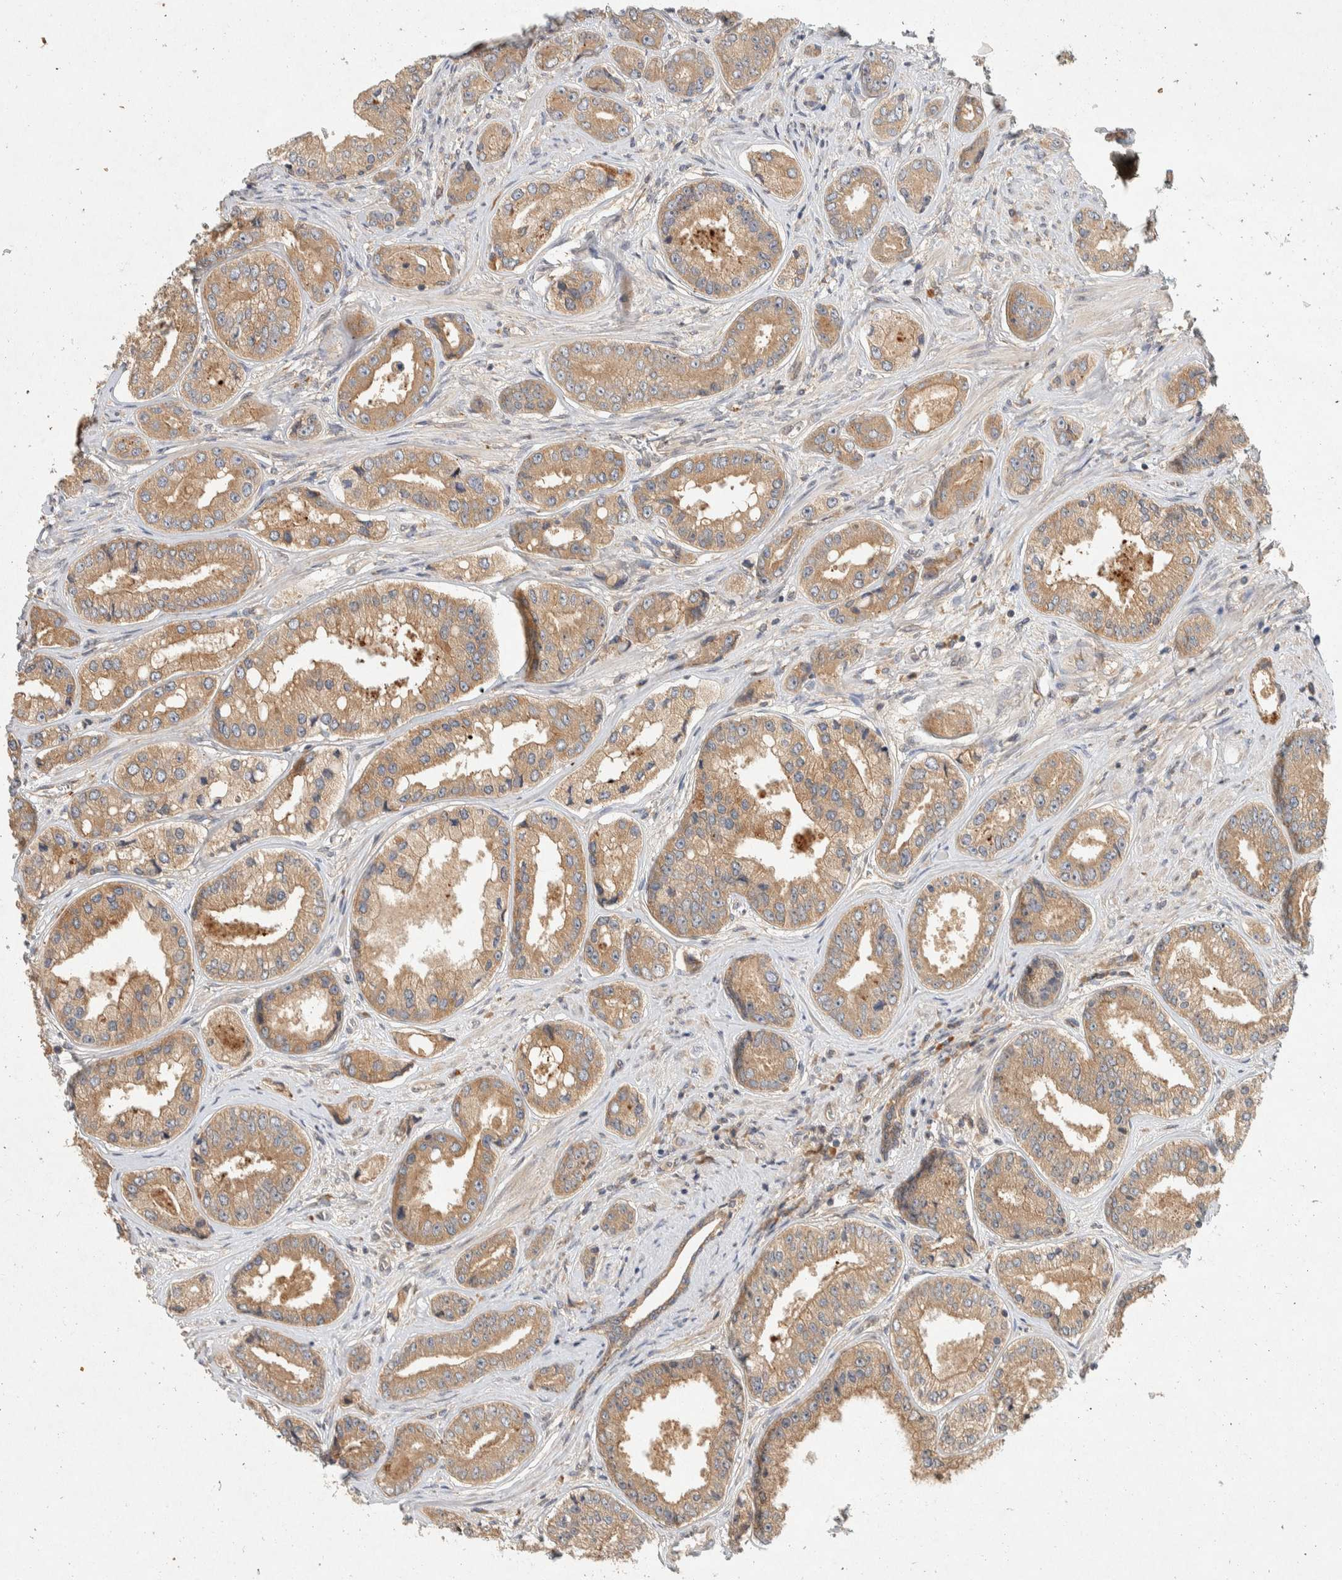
{"staining": {"intensity": "moderate", "quantity": ">75%", "location": "cytoplasmic/membranous"}, "tissue": "prostate cancer", "cell_type": "Tumor cells", "image_type": "cancer", "snomed": [{"axis": "morphology", "description": "Adenocarcinoma, High grade"}, {"axis": "topography", "description": "Prostate"}], "caption": "A medium amount of moderate cytoplasmic/membranous staining is seen in about >75% of tumor cells in prostate cancer (adenocarcinoma (high-grade)) tissue.", "gene": "PXK", "patient": {"sex": "male", "age": 61}}